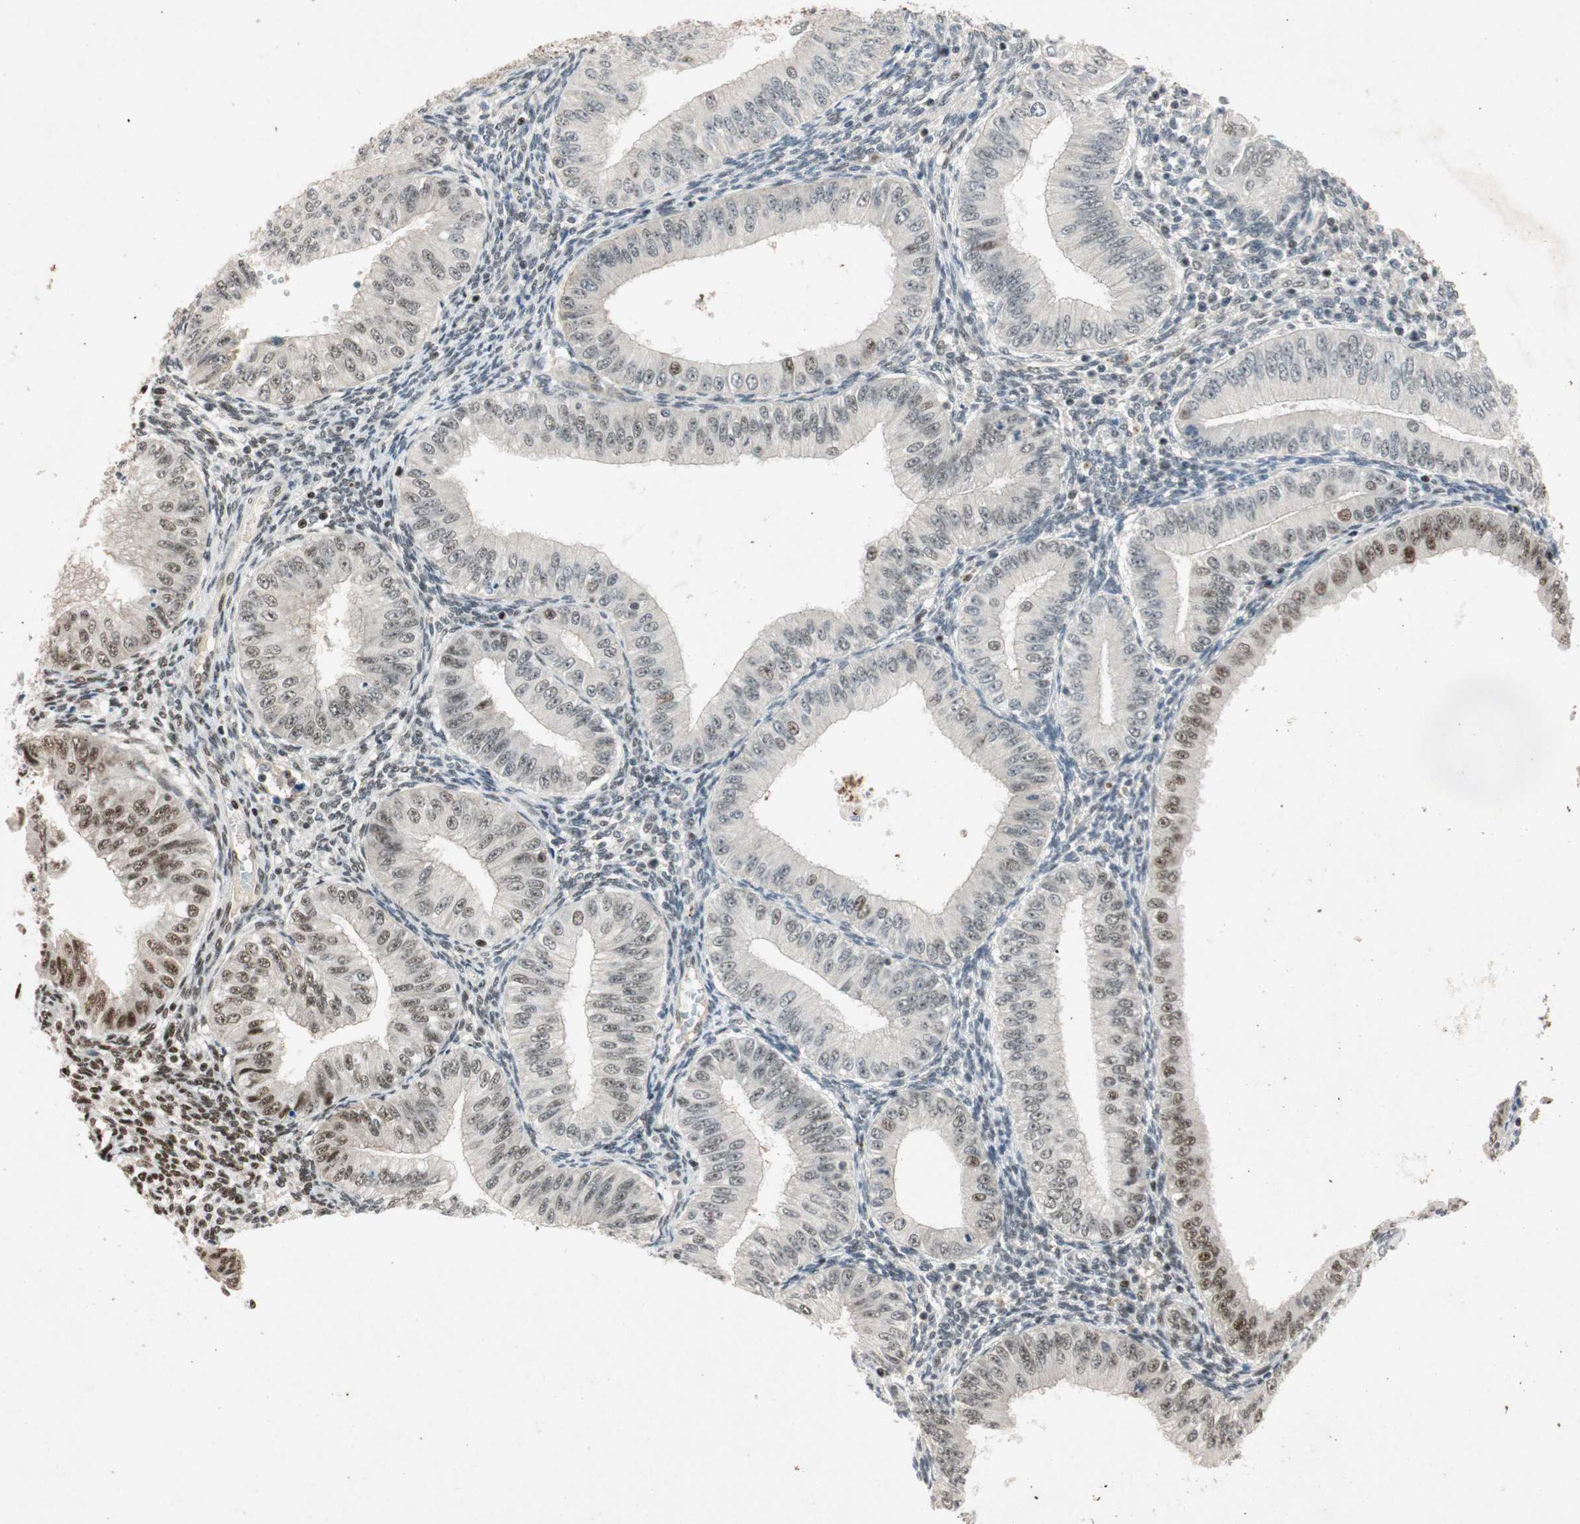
{"staining": {"intensity": "moderate", "quantity": "<25%", "location": "nuclear"}, "tissue": "endometrial cancer", "cell_type": "Tumor cells", "image_type": "cancer", "snomed": [{"axis": "morphology", "description": "Normal tissue, NOS"}, {"axis": "morphology", "description": "Adenocarcinoma, NOS"}, {"axis": "topography", "description": "Endometrium"}], "caption": "Moderate nuclear protein positivity is identified in about <25% of tumor cells in endometrial cancer.", "gene": "NCBP3", "patient": {"sex": "female", "age": 53}}